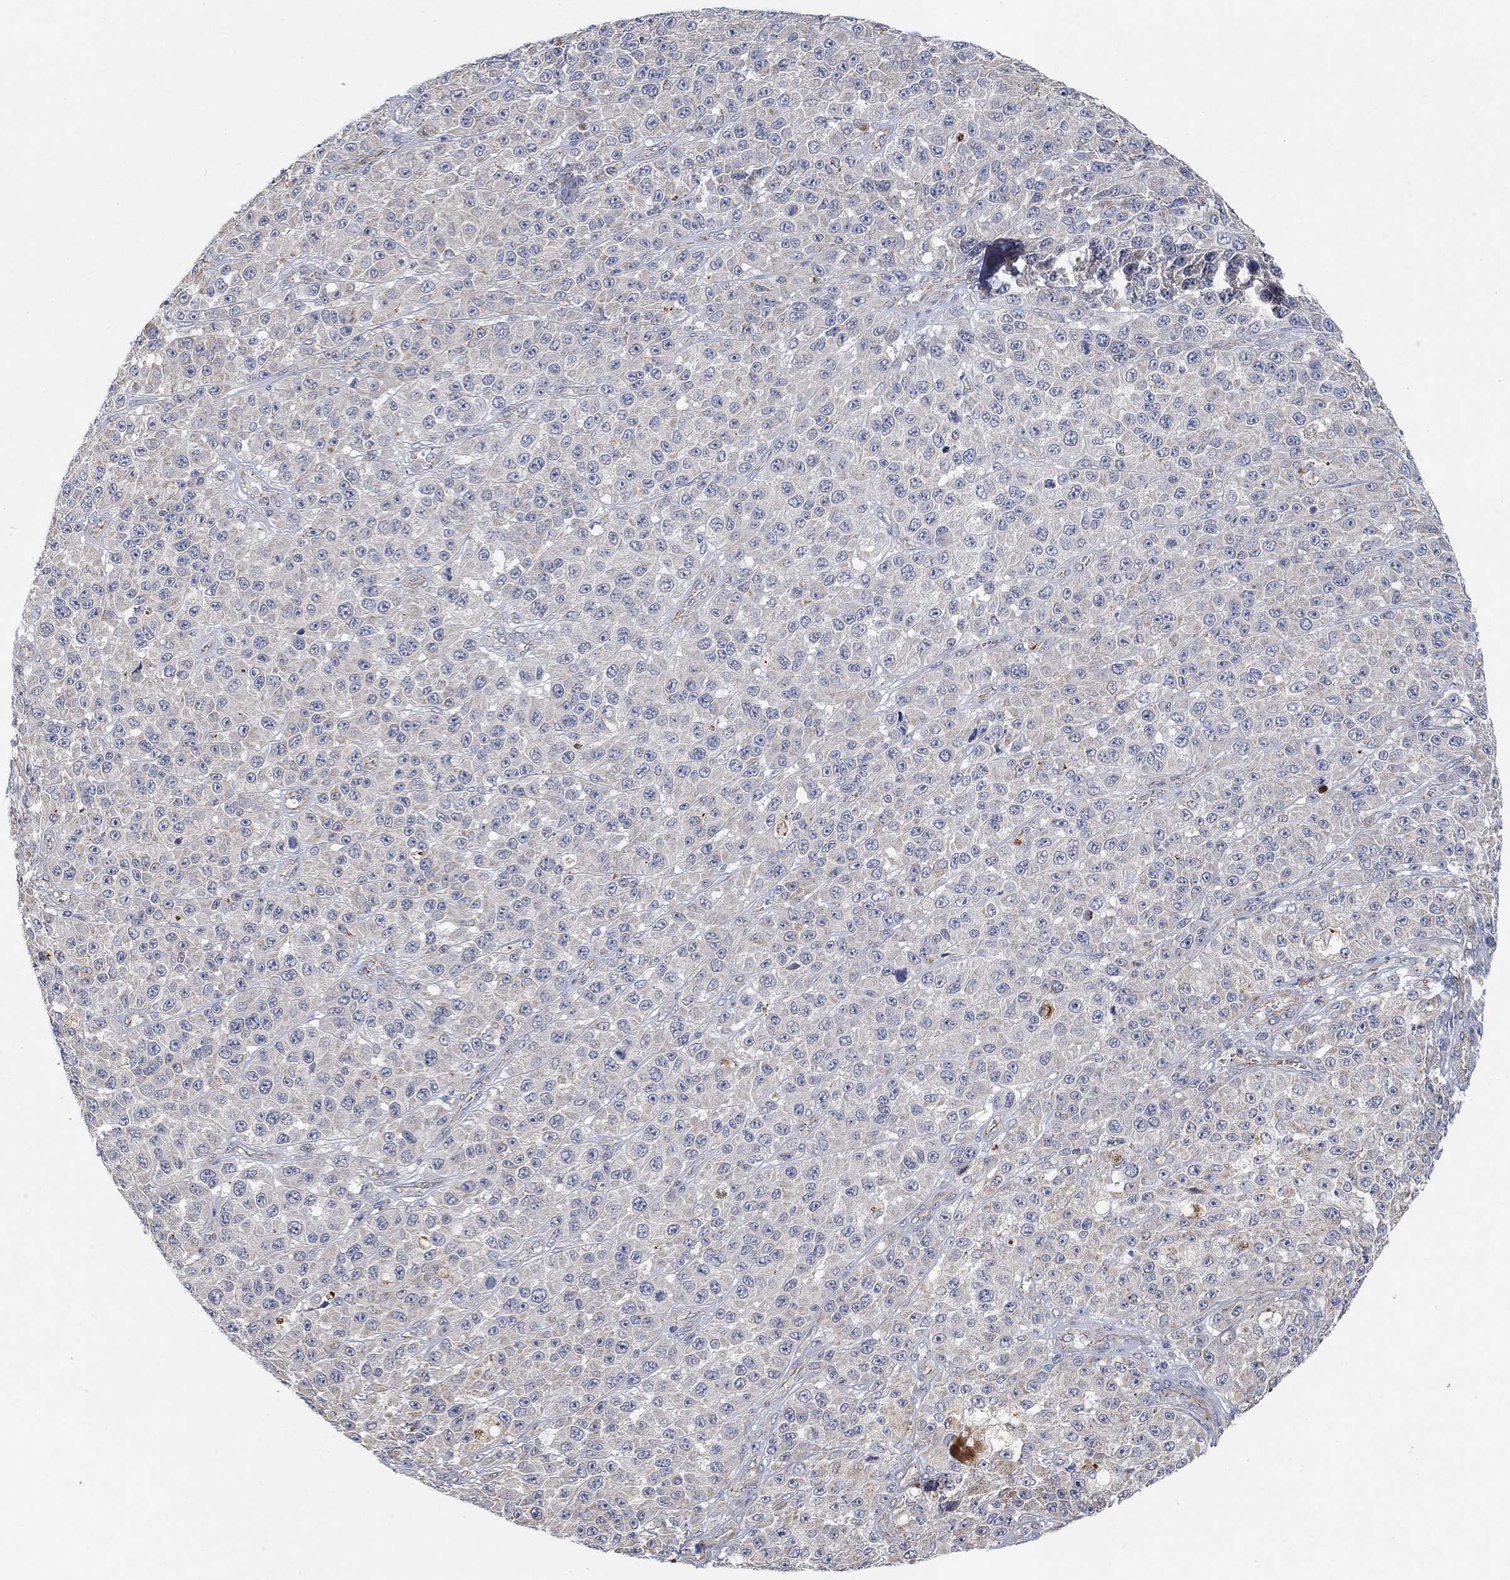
{"staining": {"intensity": "negative", "quantity": "none", "location": "none"}, "tissue": "melanoma", "cell_type": "Tumor cells", "image_type": "cancer", "snomed": [{"axis": "morphology", "description": "Malignant melanoma, NOS"}, {"axis": "topography", "description": "Skin"}], "caption": "The immunohistochemistry (IHC) micrograph has no significant staining in tumor cells of malignant melanoma tissue. (DAB immunohistochemistry (IHC) visualized using brightfield microscopy, high magnification).", "gene": "HCRTR1", "patient": {"sex": "female", "age": 58}}